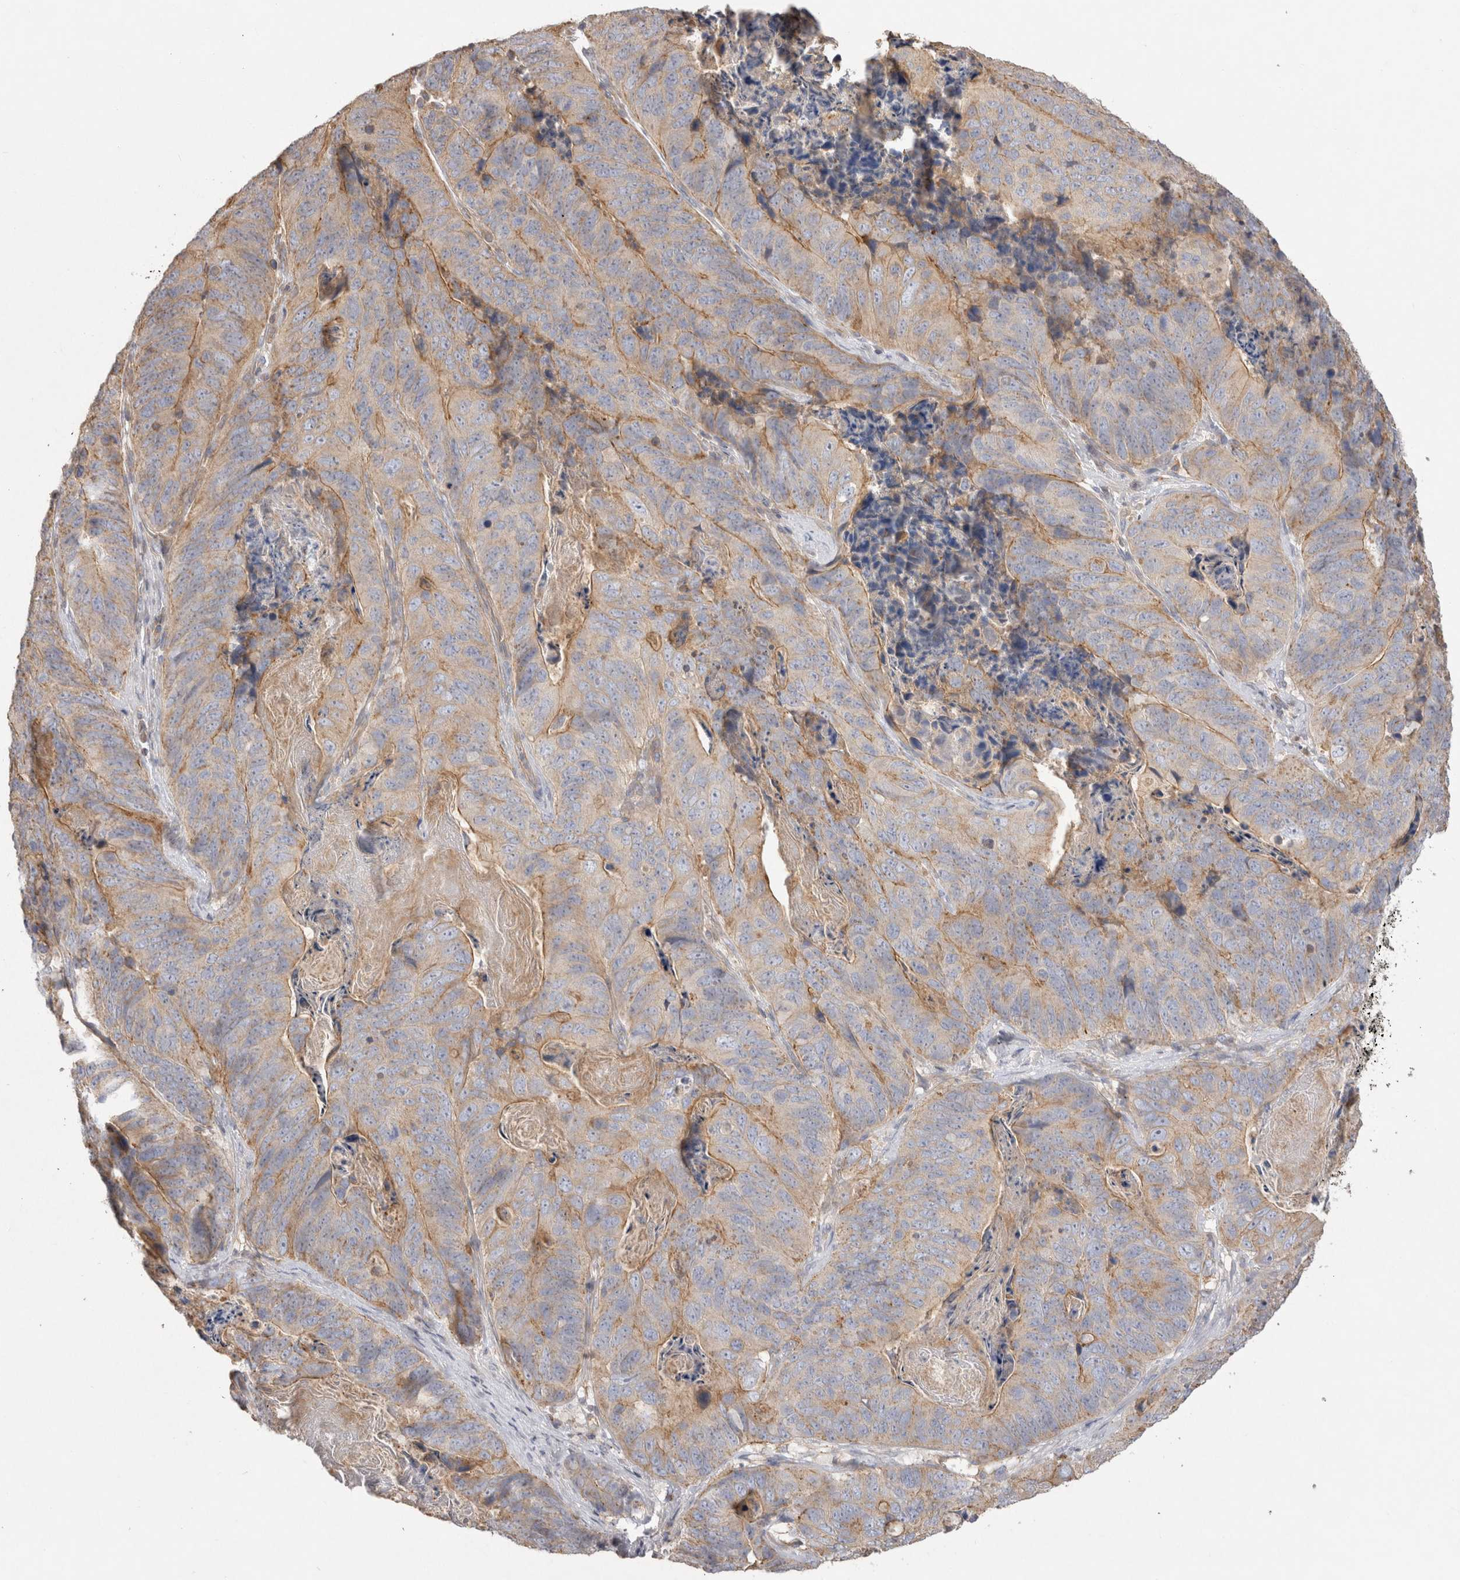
{"staining": {"intensity": "weak", "quantity": ">75%", "location": "cytoplasmic/membranous"}, "tissue": "stomach cancer", "cell_type": "Tumor cells", "image_type": "cancer", "snomed": [{"axis": "morphology", "description": "Normal tissue, NOS"}, {"axis": "morphology", "description": "Adenocarcinoma, NOS"}, {"axis": "topography", "description": "Stomach"}], "caption": "There is low levels of weak cytoplasmic/membranous expression in tumor cells of stomach cancer, as demonstrated by immunohistochemical staining (brown color).", "gene": "CHMP6", "patient": {"sex": "female", "age": 89}}